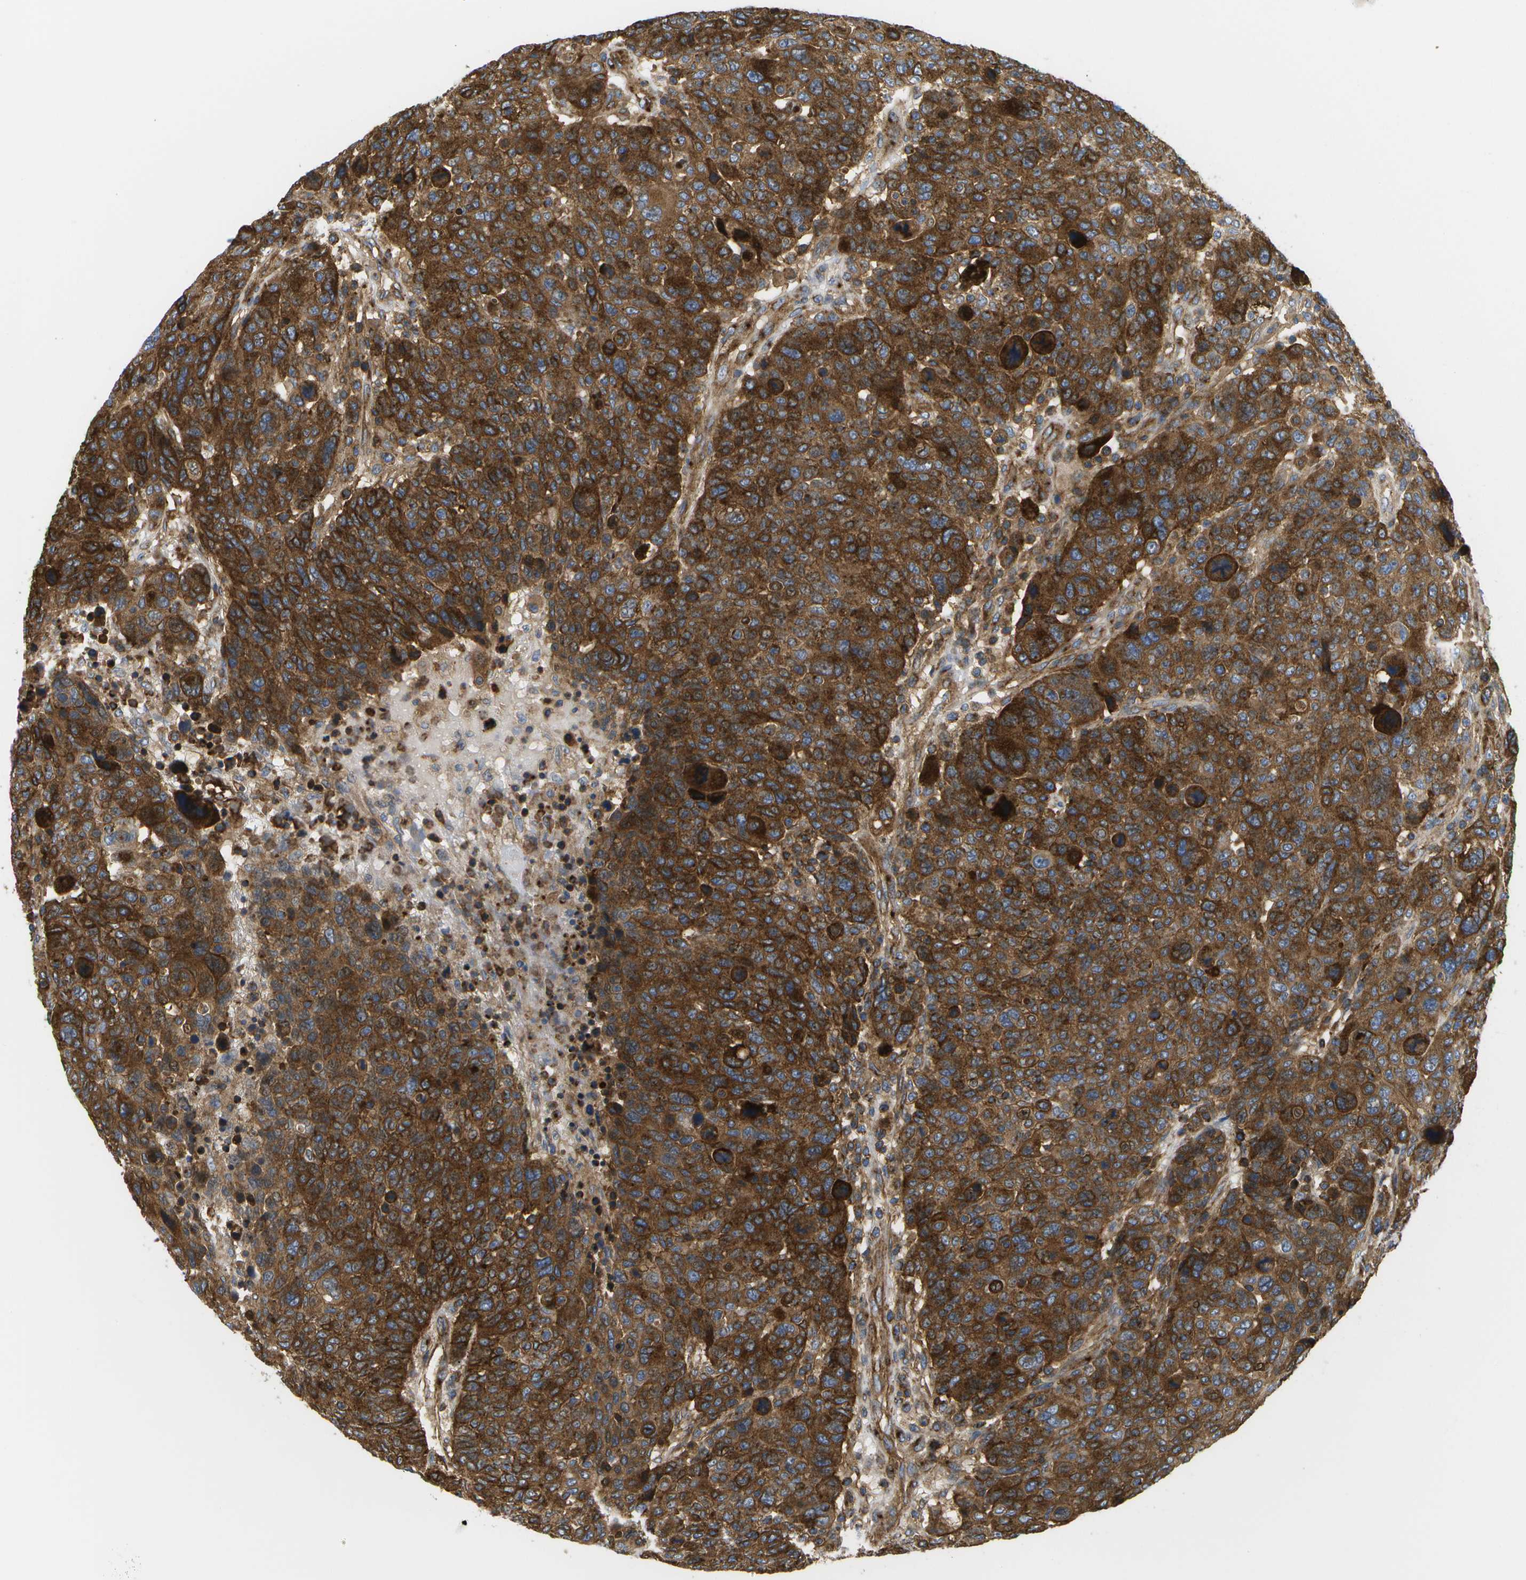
{"staining": {"intensity": "strong", "quantity": ">75%", "location": "cytoplasmic/membranous"}, "tissue": "breast cancer", "cell_type": "Tumor cells", "image_type": "cancer", "snomed": [{"axis": "morphology", "description": "Duct carcinoma"}, {"axis": "topography", "description": "Breast"}], "caption": "This image reveals breast cancer stained with immunohistochemistry (IHC) to label a protein in brown. The cytoplasmic/membranous of tumor cells show strong positivity for the protein. Nuclei are counter-stained blue.", "gene": "BST2", "patient": {"sex": "female", "age": 37}}